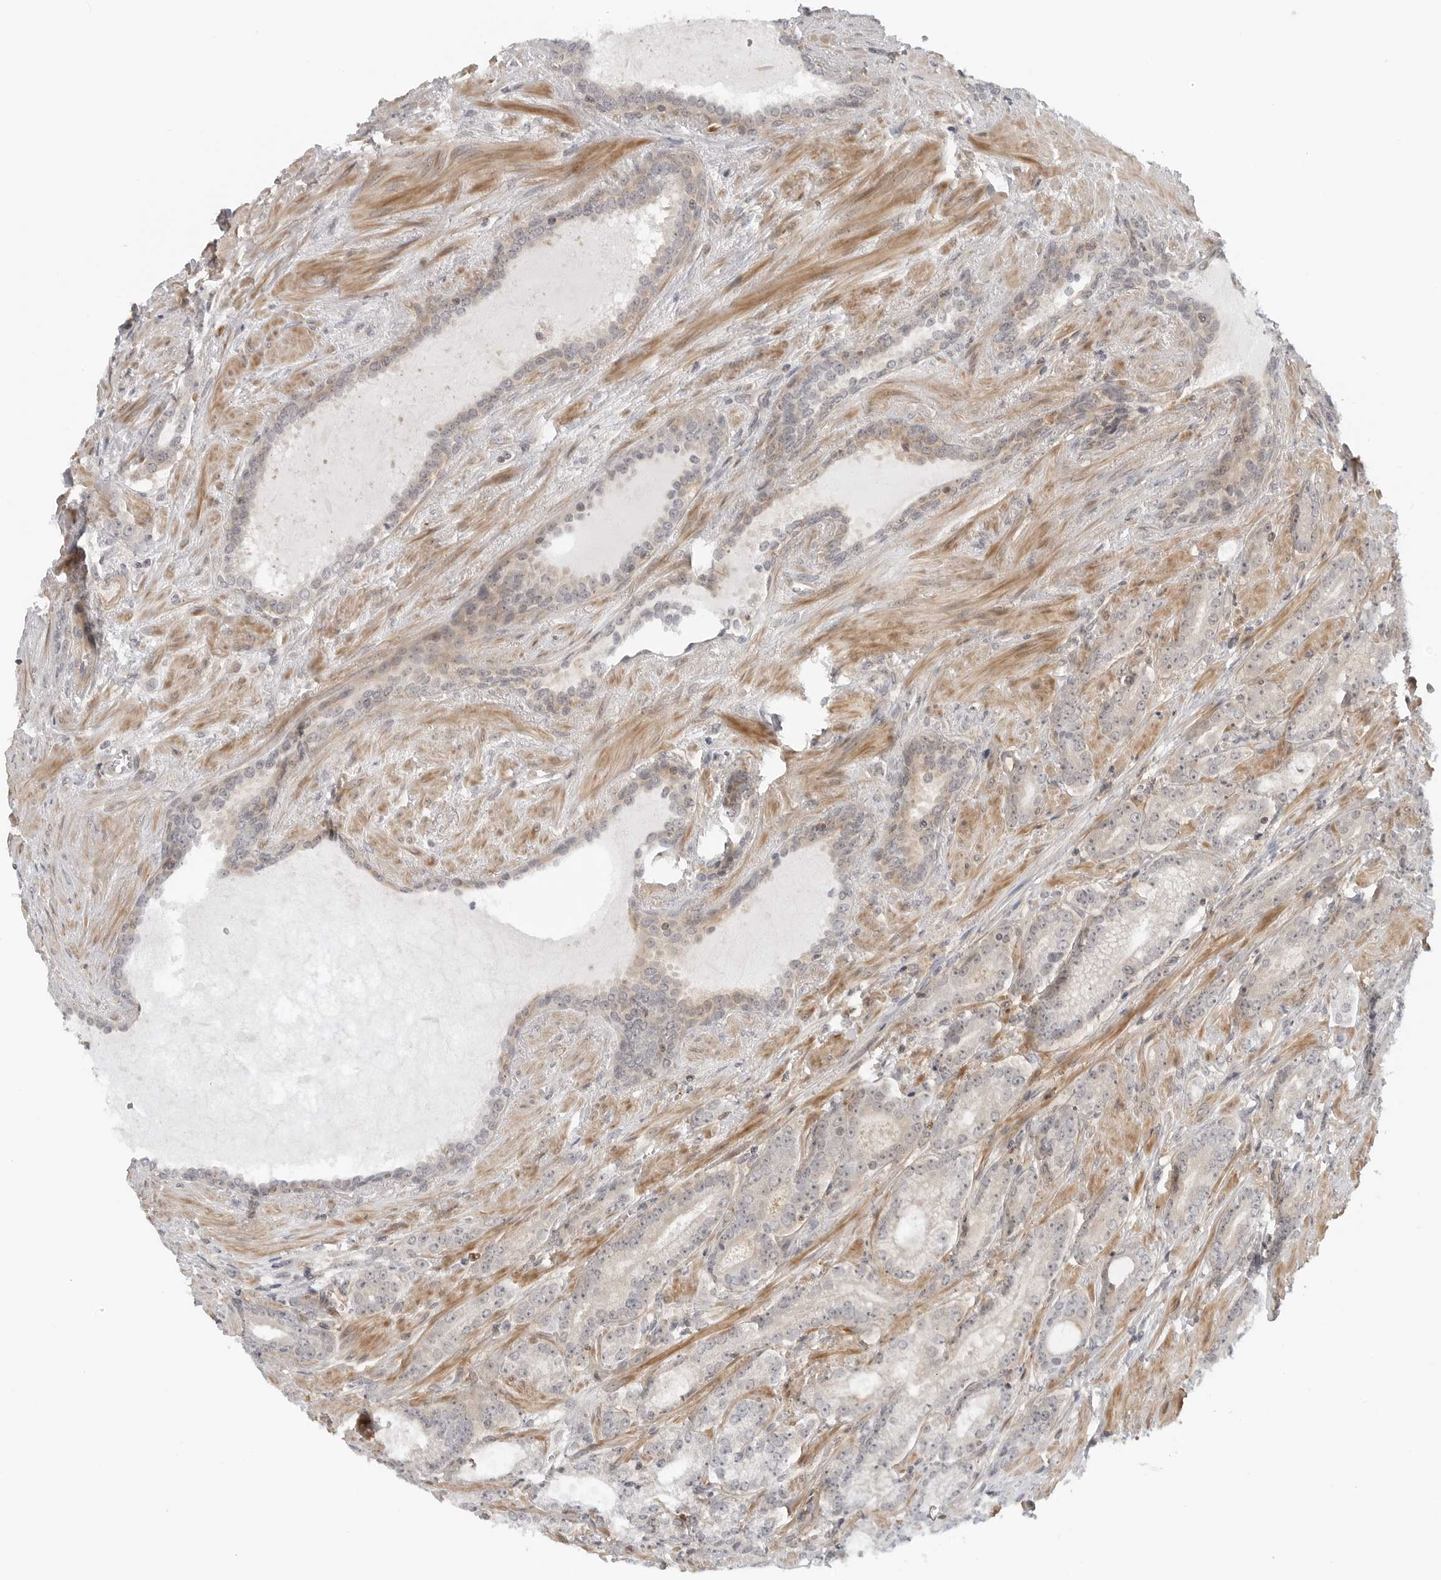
{"staining": {"intensity": "negative", "quantity": "none", "location": "none"}, "tissue": "prostate cancer", "cell_type": "Tumor cells", "image_type": "cancer", "snomed": [{"axis": "morphology", "description": "Adenocarcinoma, High grade"}, {"axis": "topography", "description": "Prostate"}], "caption": "Tumor cells show no significant positivity in prostate cancer.", "gene": "STXBP3", "patient": {"sex": "male", "age": 73}}